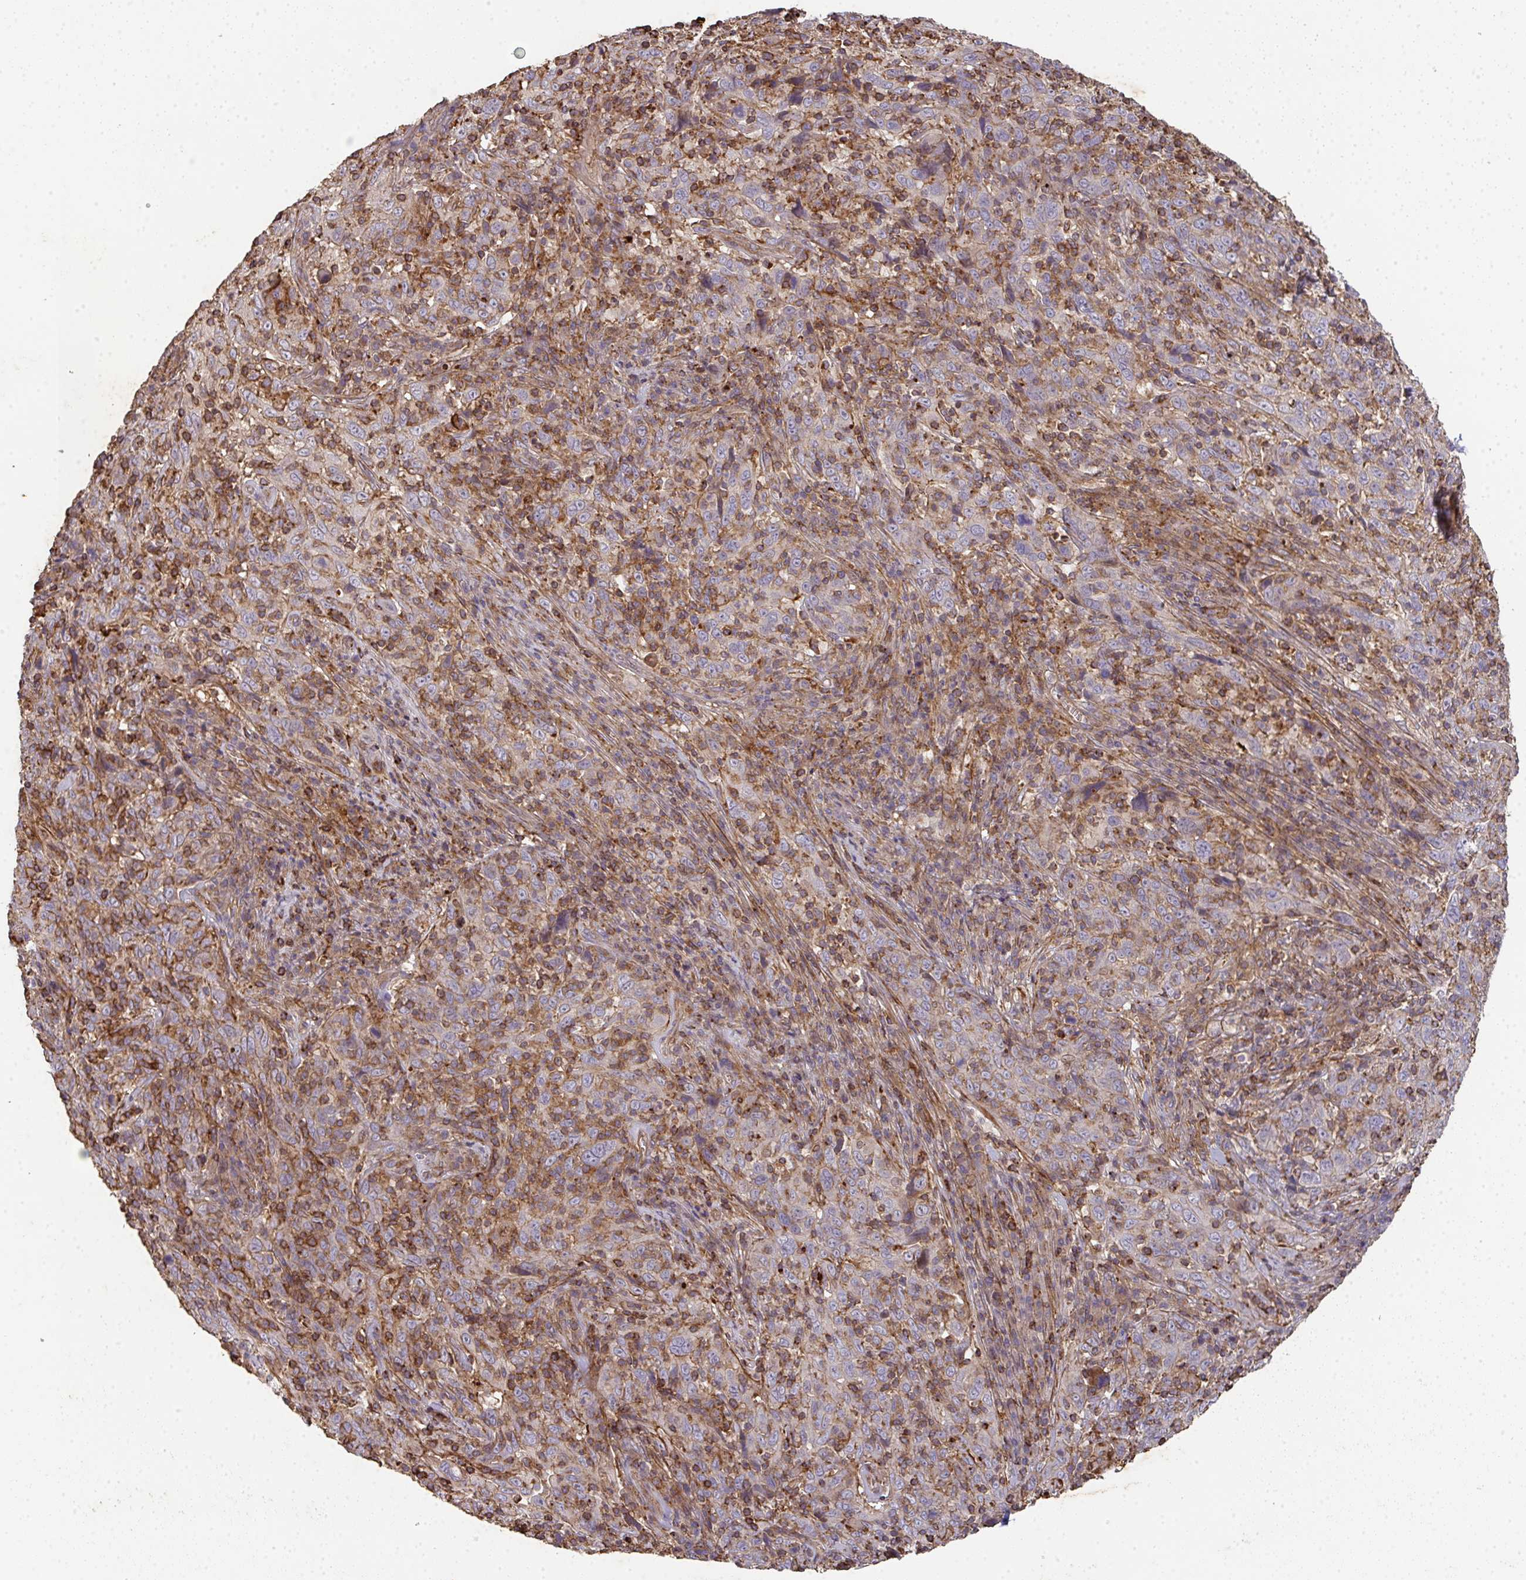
{"staining": {"intensity": "moderate", "quantity": "25%-75%", "location": "cytoplasmic/membranous"}, "tissue": "cervical cancer", "cell_type": "Tumor cells", "image_type": "cancer", "snomed": [{"axis": "morphology", "description": "Squamous cell carcinoma, NOS"}, {"axis": "topography", "description": "Cervix"}], "caption": "Human cervical squamous cell carcinoma stained with a protein marker shows moderate staining in tumor cells.", "gene": "TNMD", "patient": {"sex": "female", "age": 46}}